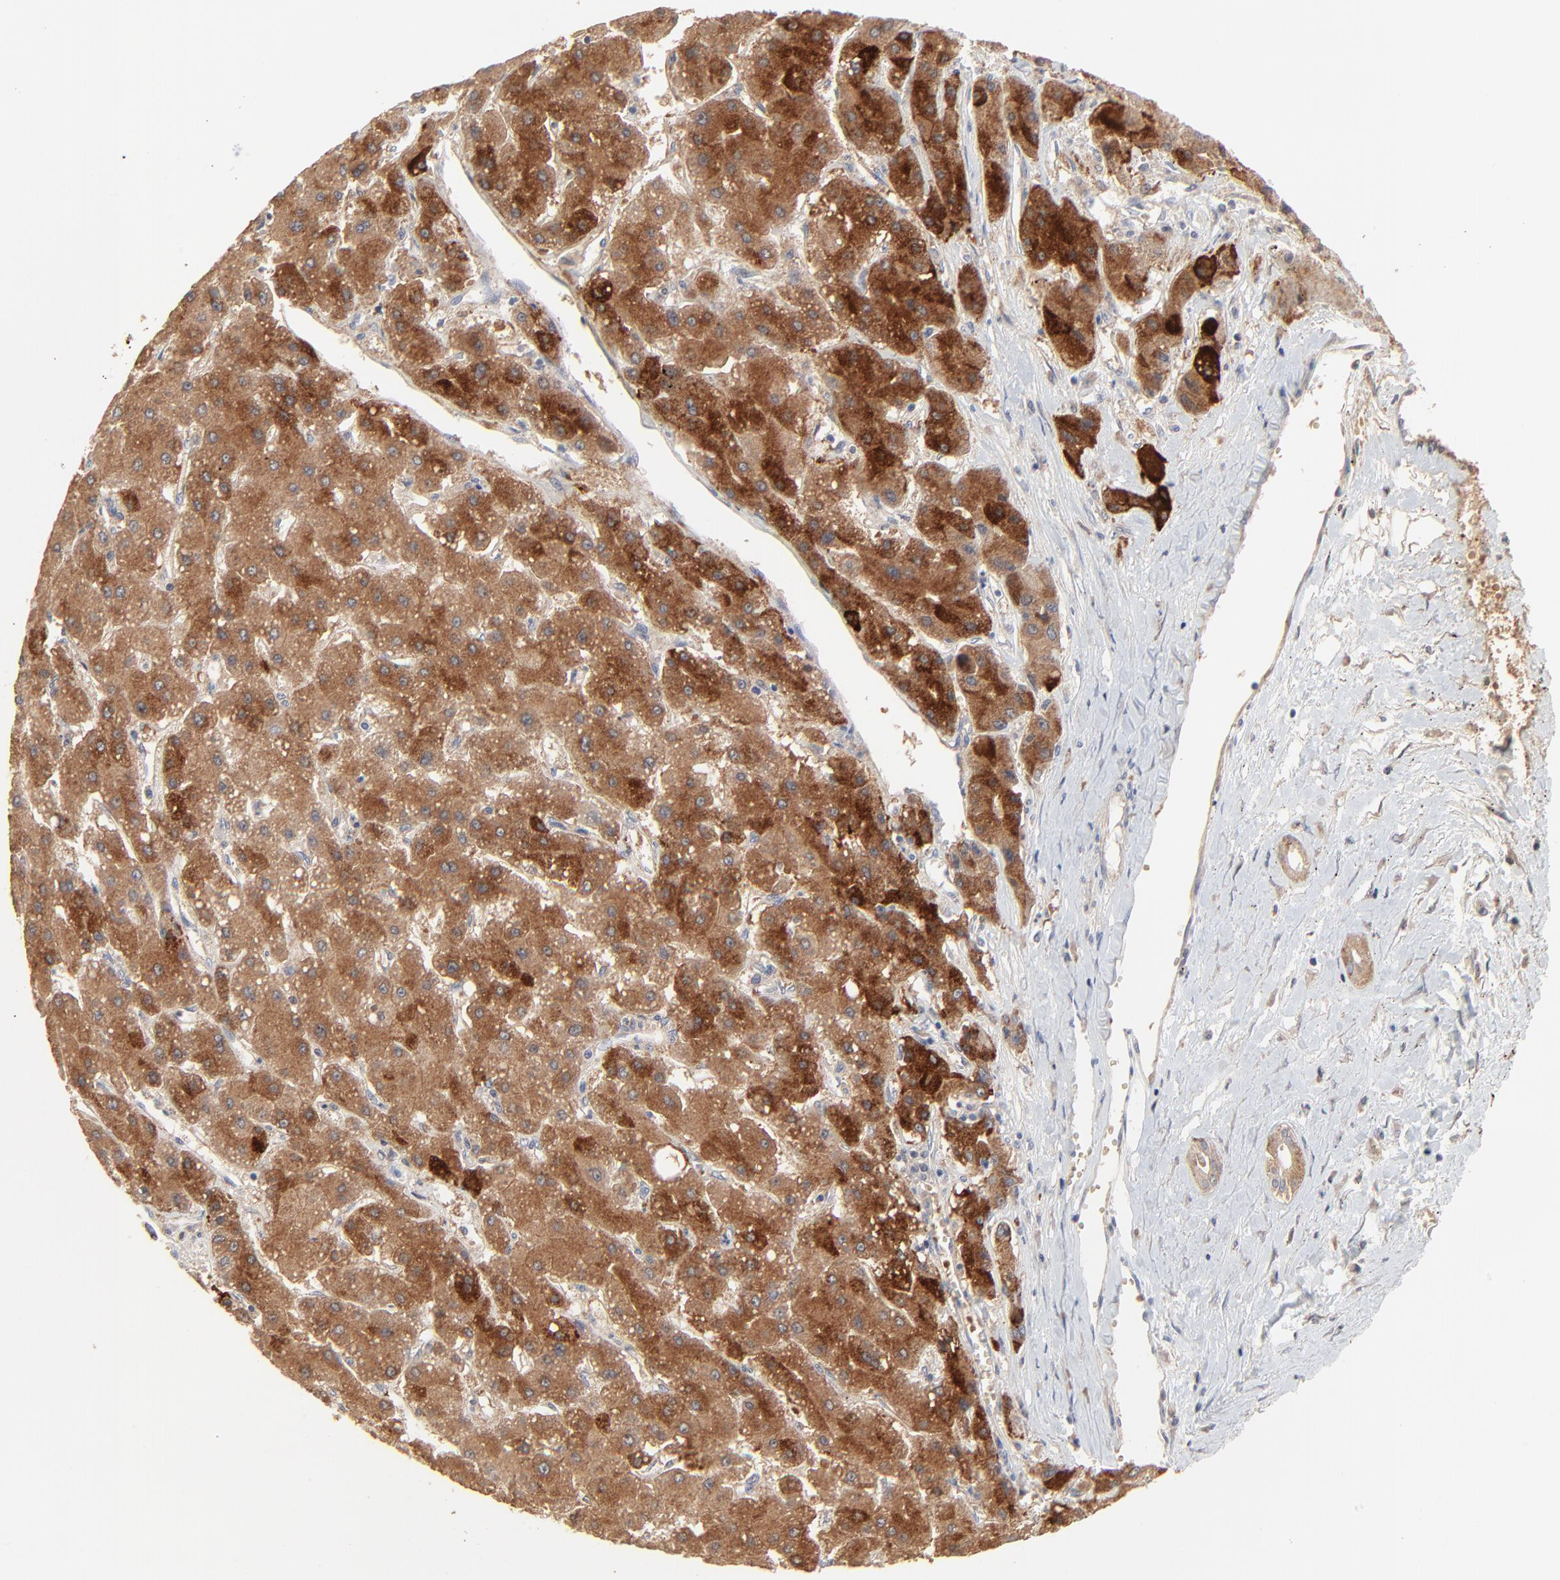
{"staining": {"intensity": "strong", "quantity": ">75%", "location": "cytoplasmic/membranous"}, "tissue": "liver cancer", "cell_type": "Tumor cells", "image_type": "cancer", "snomed": [{"axis": "morphology", "description": "Carcinoma, Hepatocellular, NOS"}, {"axis": "topography", "description": "Liver"}], "caption": "DAB (3,3'-diaminobenzidine) immunohistochemical staining of human liver cancer (hepatocellular carcinoma) shows strong cytoplasmic/membranous protein expression in approximately >75% of tumor cells.", "gene": "FANCB", "patient": {"sex": "female", "age": 52}}